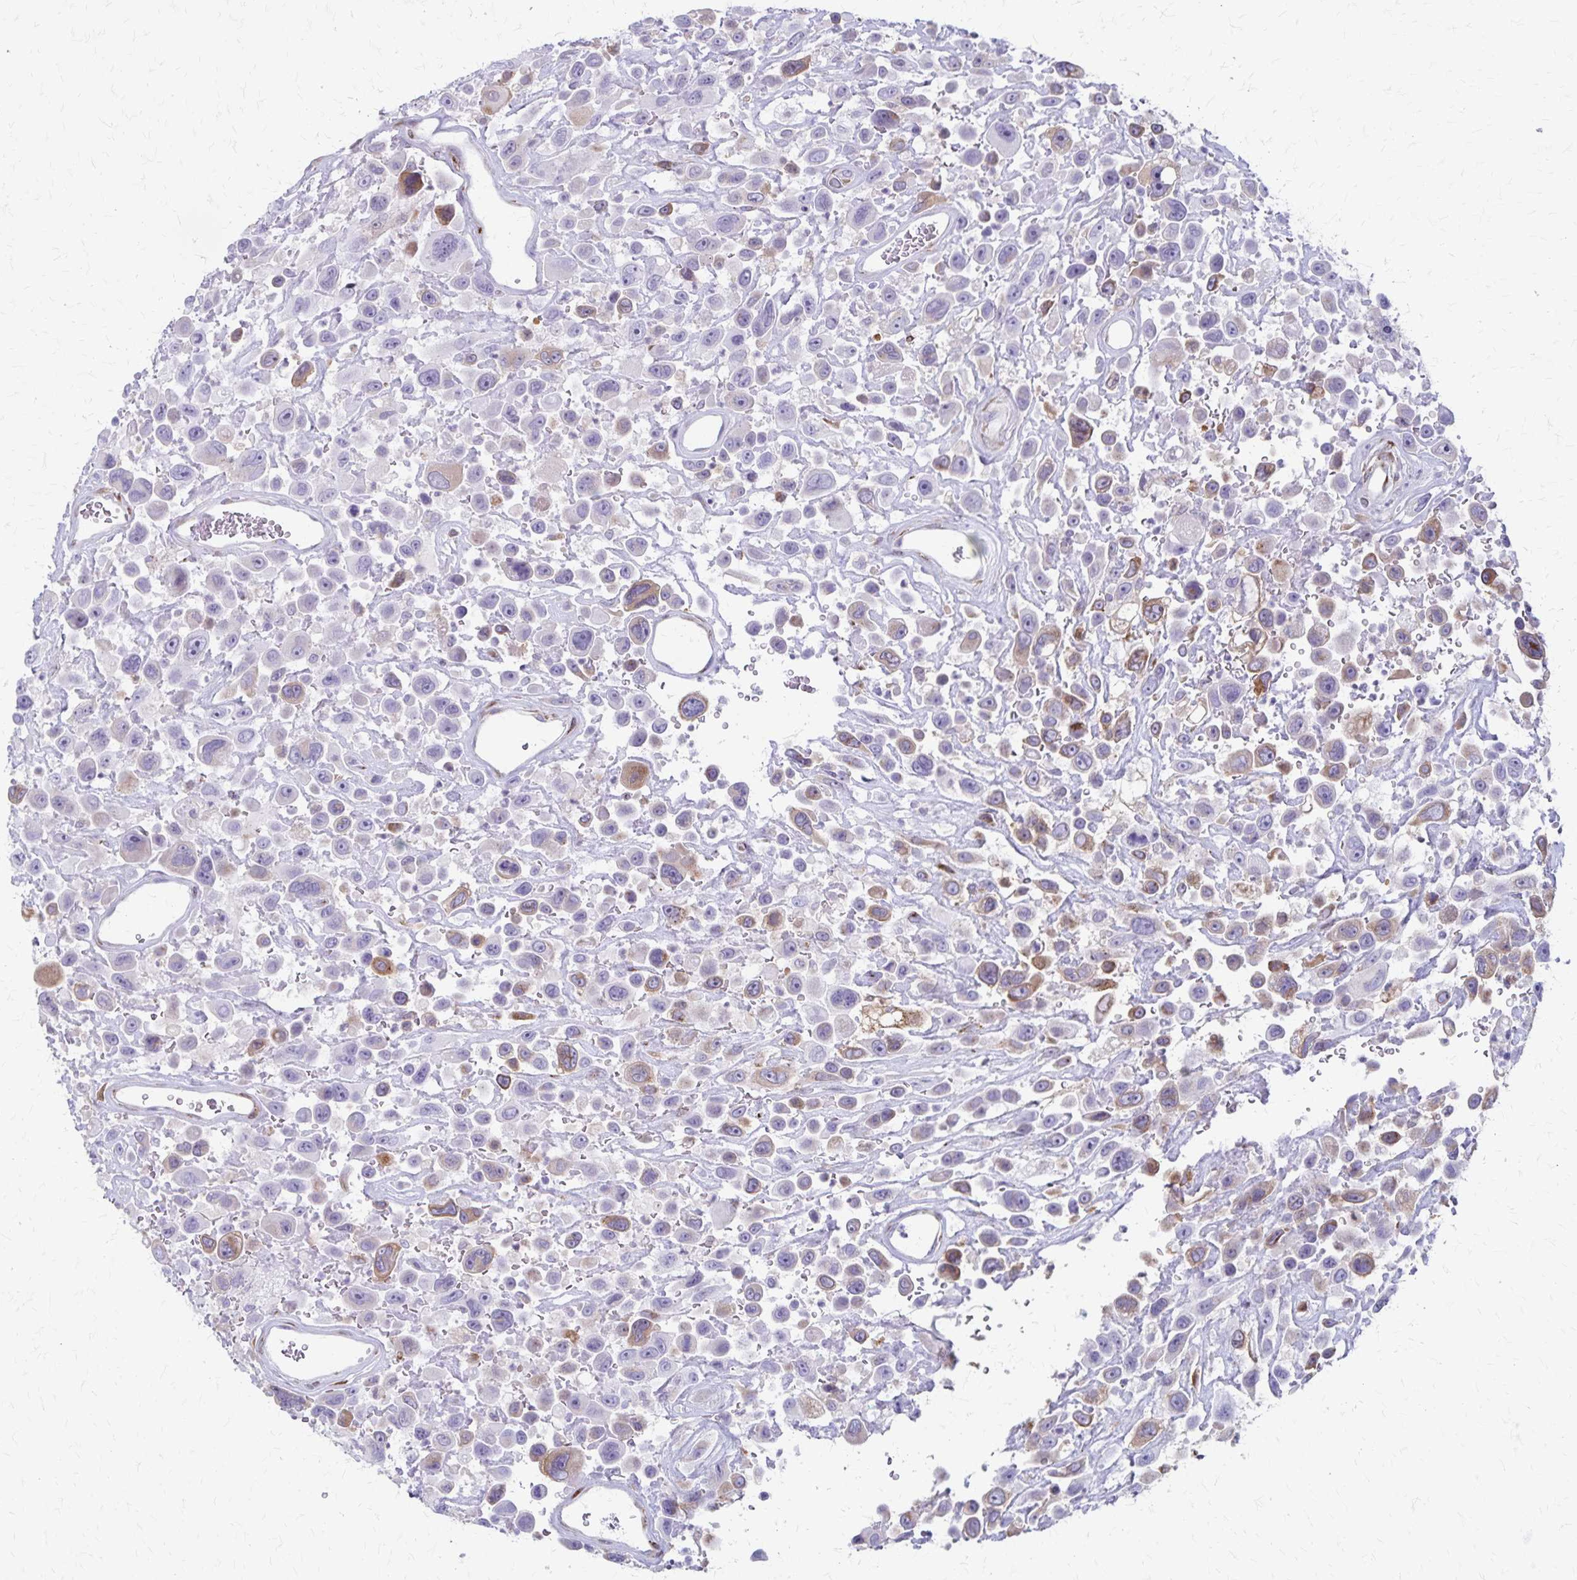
{"staining": {"intensity": "weak", "quantity": "25%-75%", "location": "cytoplasmic/membranous"}, "tissue": "urothelial cancer", "cell_type": "Tumor cells", "image_type": "cancer", "snomed": [{"axis": "morphology", "description": "Urothelial carcinoma, High grade"}, {"axis": "topography", "description": "Urinary bladder"}], "caption": "This histopathology image displays immunohistochemistry (IHC) staining of human urothelial carcinoma (high-grade), with low weak cytoplasmic/membranous expression in about 25%-75% of tumor cells.", "gene": "MCFD2", "patient": {"sex": "male", "age": 53}}